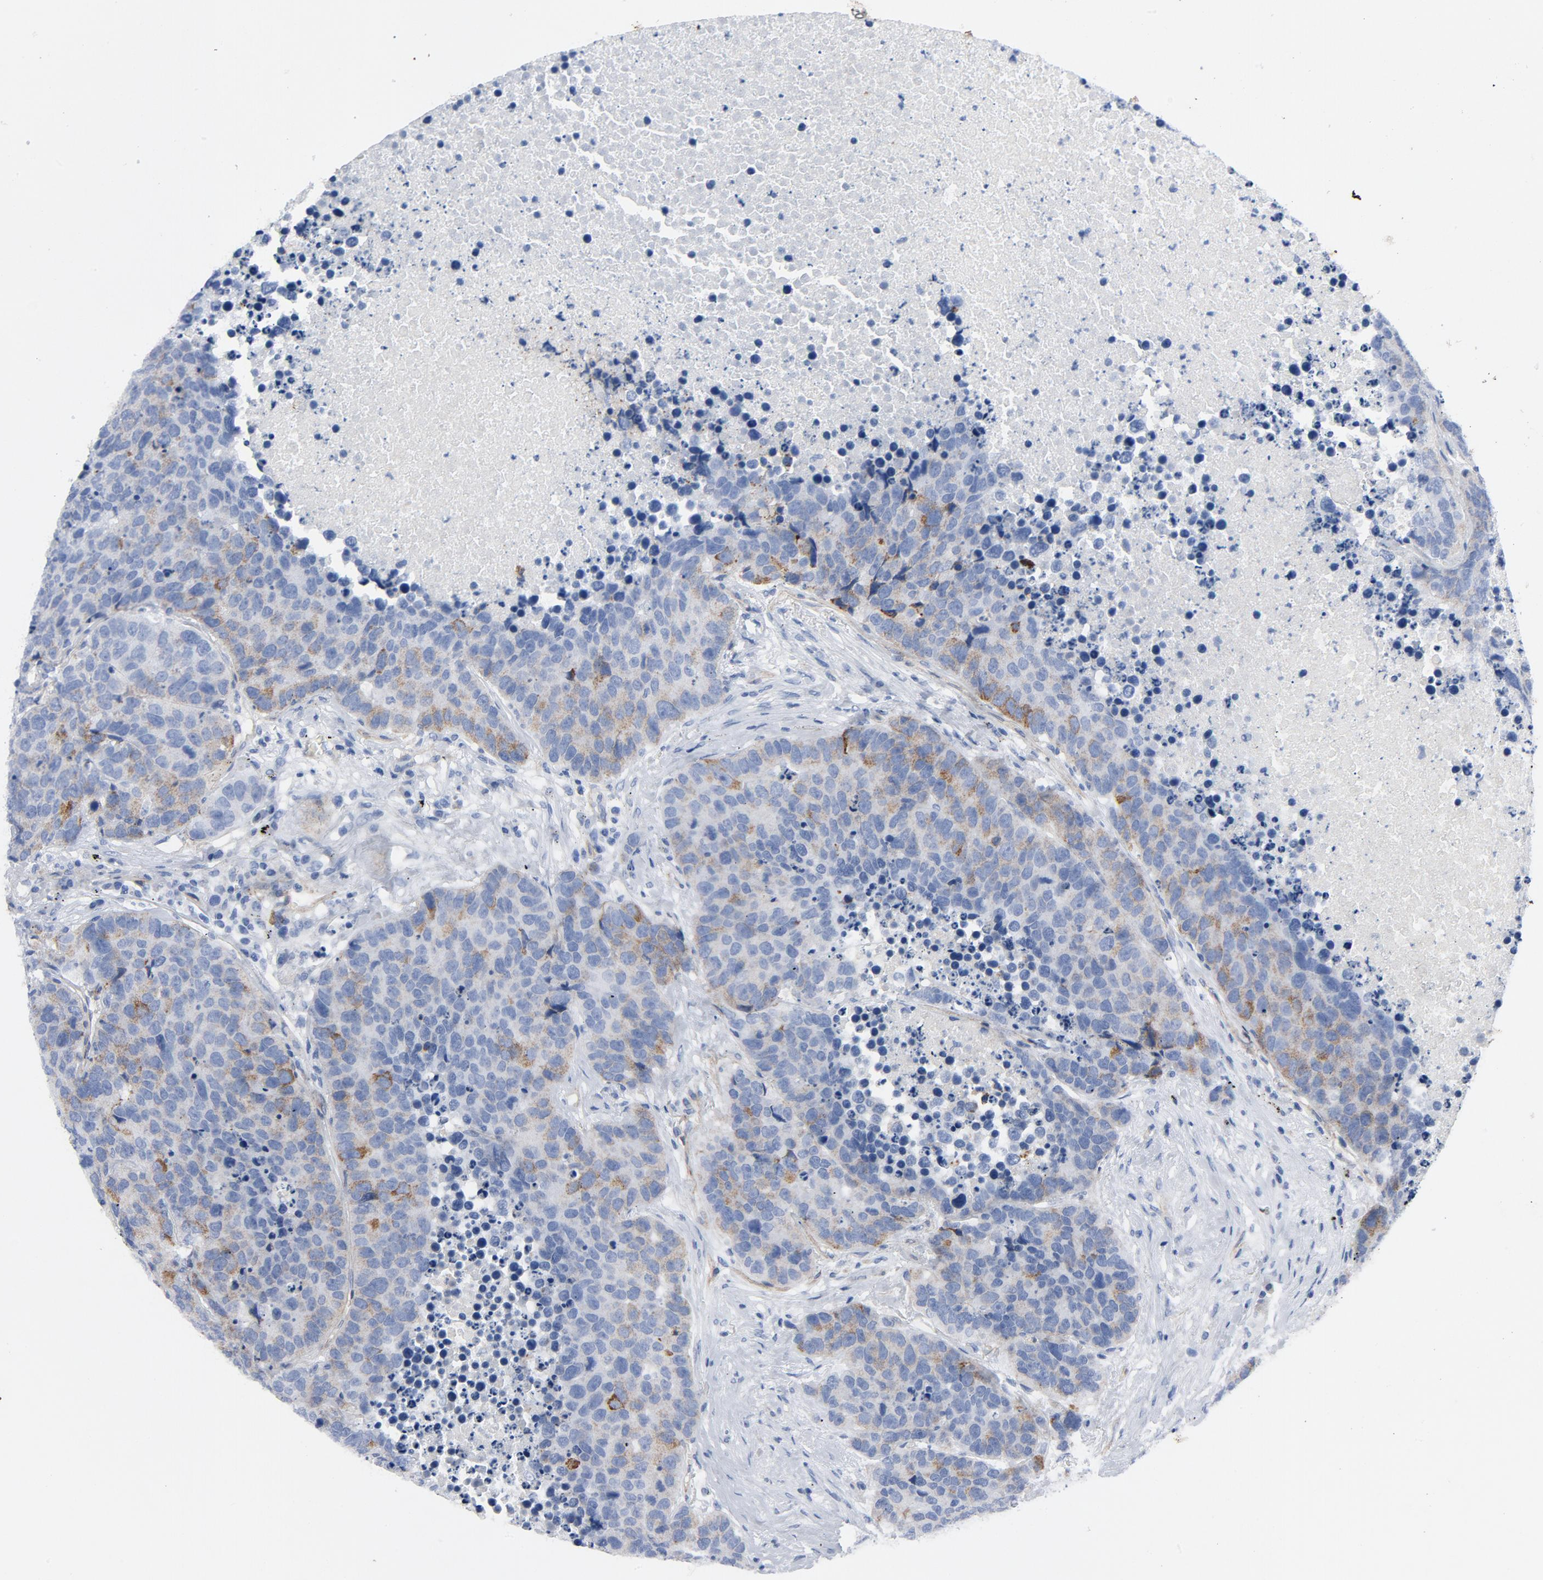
{"staining": {"intensity": "moderate", "quantity": "<25%", "location": "cytoplasmic/membranous"}, "tissue": "carcinoid", "cell_type": "Tumor cells", "image_type": "cancer", "snomed": [{"axis": "morphology", "description": "Carcinoid, malignant, NOS"}, {"axis": "topography", "description": "Lung"}], "caption": "Immunohistochemical staining of human carcinoid shows moderate cytoplasmic/membranous protein expression in about <25% of tumor cells.", "gene": "LAMC1", "patient": {"sex": "male", "age": 60}}